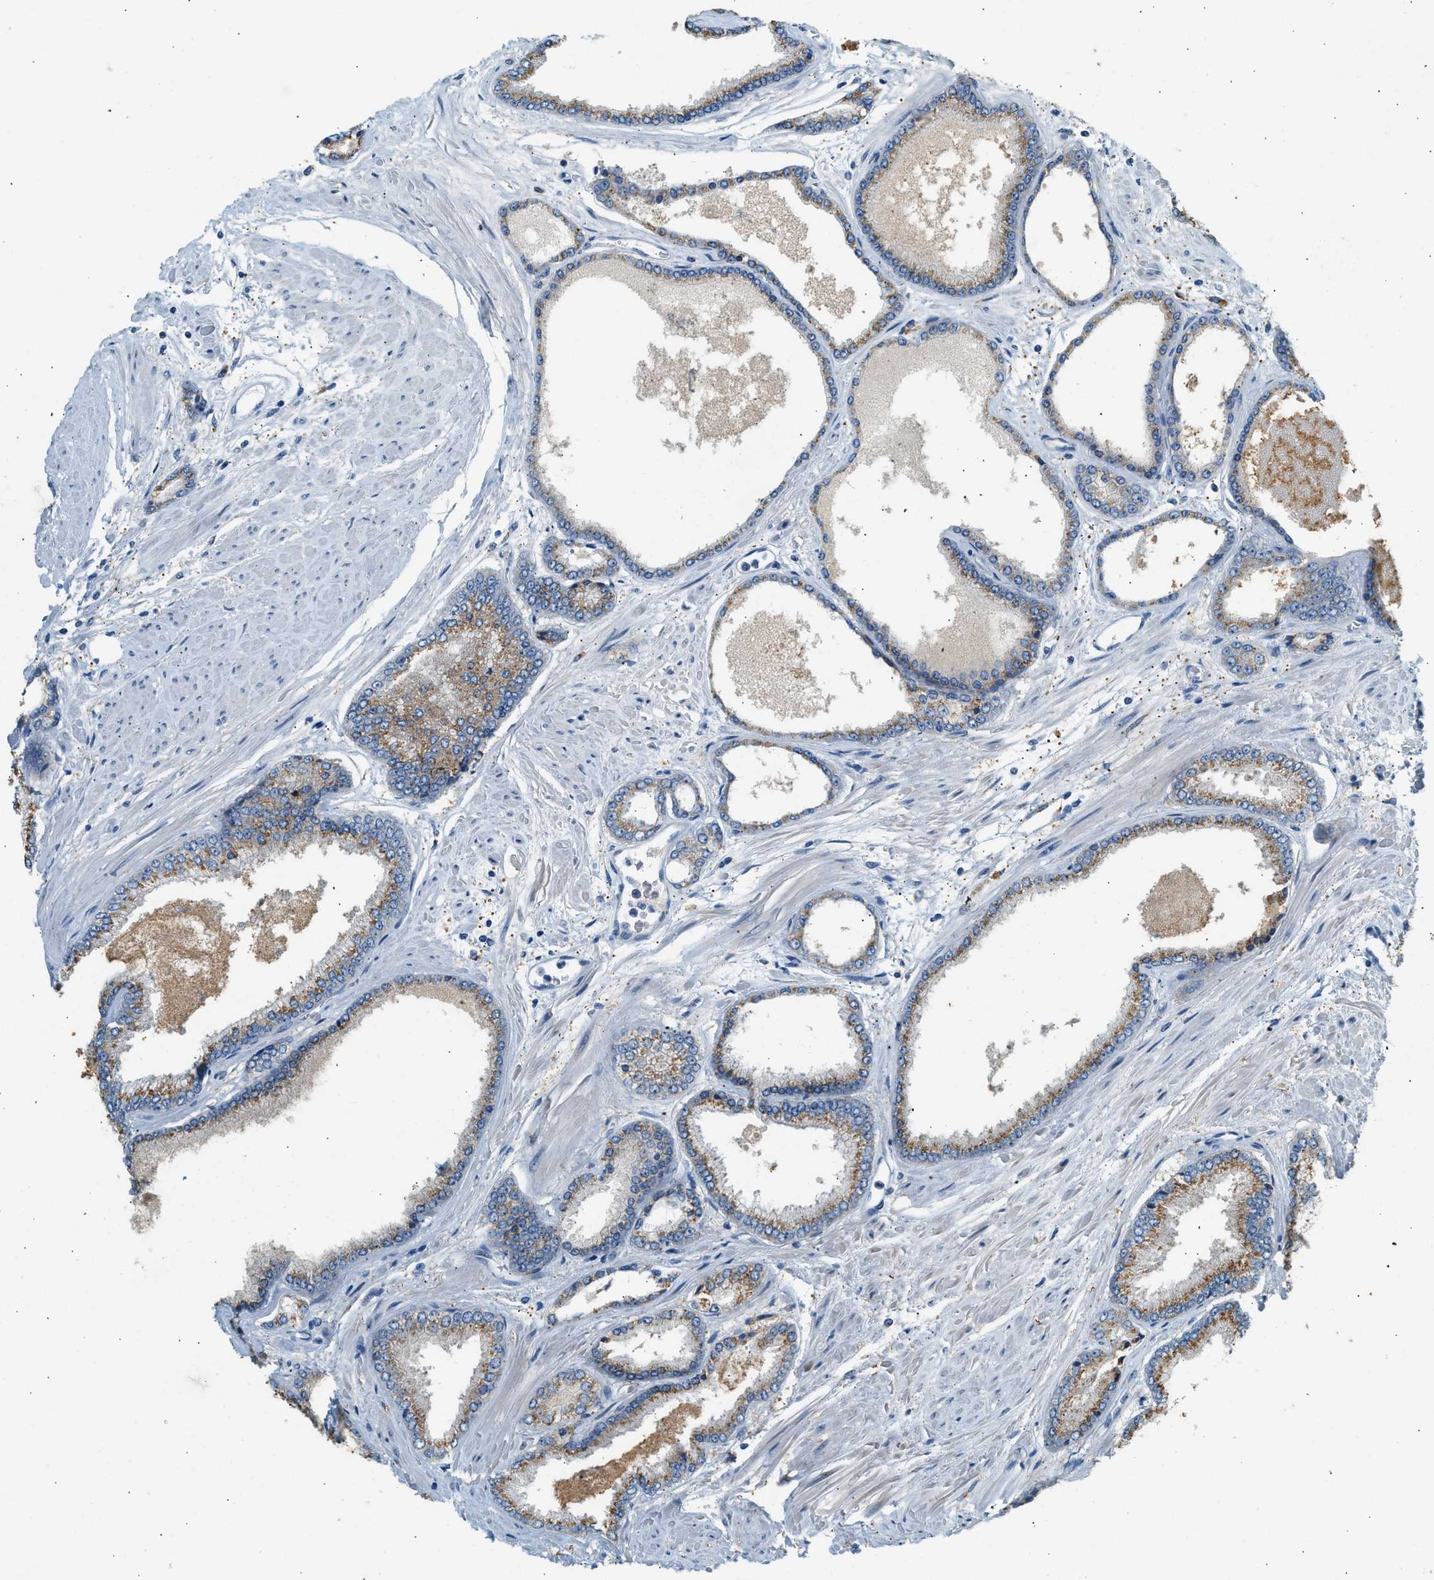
{"staining": {"intensity": "moderate", "quantity": ">75%", "location": "cytoplasmic/membranous"}, "tissue": "prostate cancer", "cell_type": "Tumor cells", "image_type": "cancer", "snomed": [{"axis": "morphology", "description": "Adenocarcinoma, High grade"}, {"axis": "topography", "description": "Prostate"}], "caption": "An immunohistochemistry histopathology image of neoplastic tissue is shown. Protein staining in brown shows moderate cytoplasmic/membranous positivity in prostate adenocarcinoma (high-grade) within tumor cells.", "gene": "CTSB", "patient": {"sex": "male", "age": 61}}